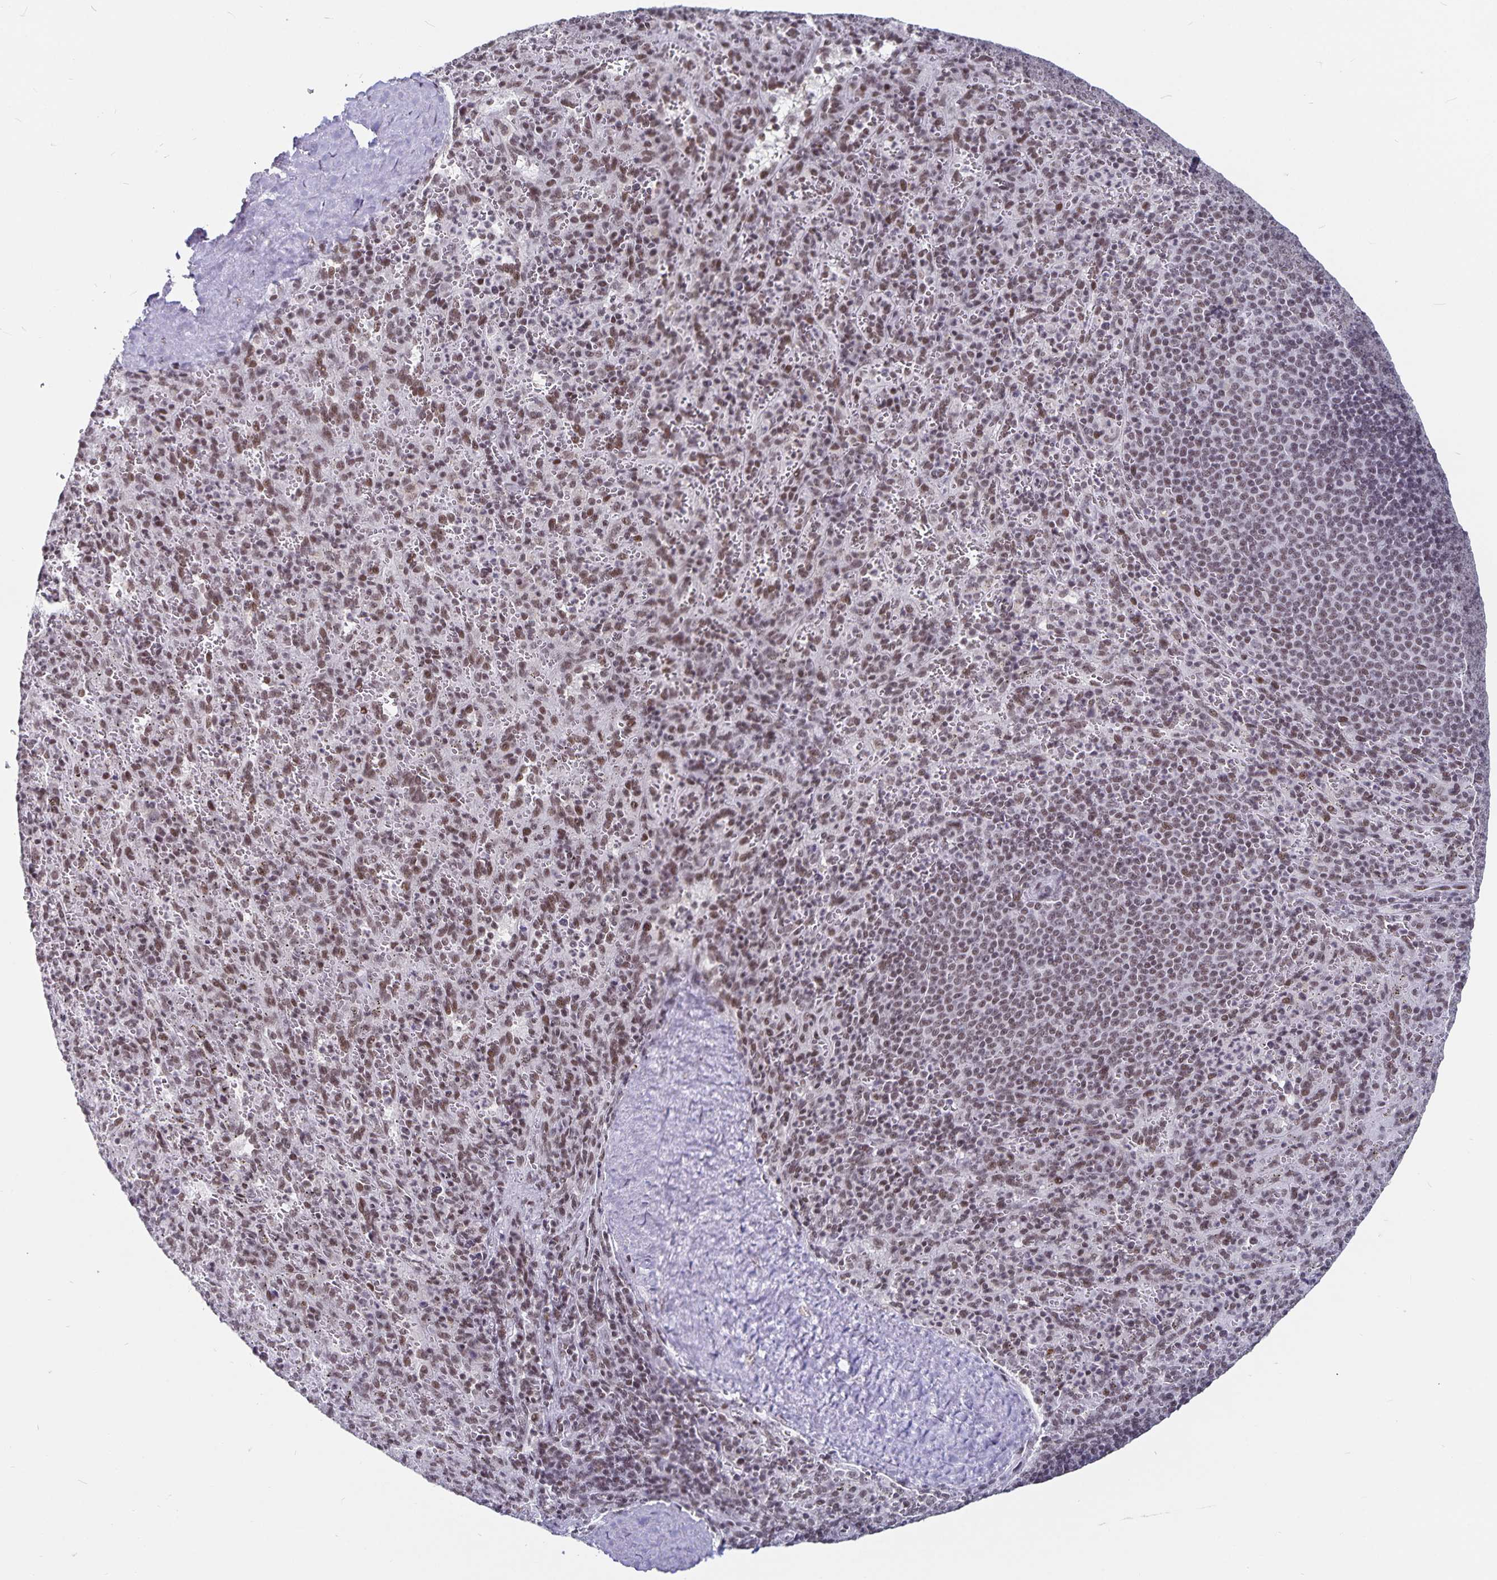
{"staining": {"intensity": "moderate", "quantity": "25%-75%", "location": "nuclear"}, "tissue": "spleen", "cell_type": "Cells in red pulp", "image_type": "normal", "snomed": [{"axis": "morphology", "description": "Normal tissue, NOS"}, {"axis": "topography", "description": "Spleen"}], "caption": "Cells in red pulp exhibit moderate nuclear staining in approximately 25%-75% of cells in benign spleen.", "gene": "PBX2", "patient": {"sex": "male", "age": 57}}